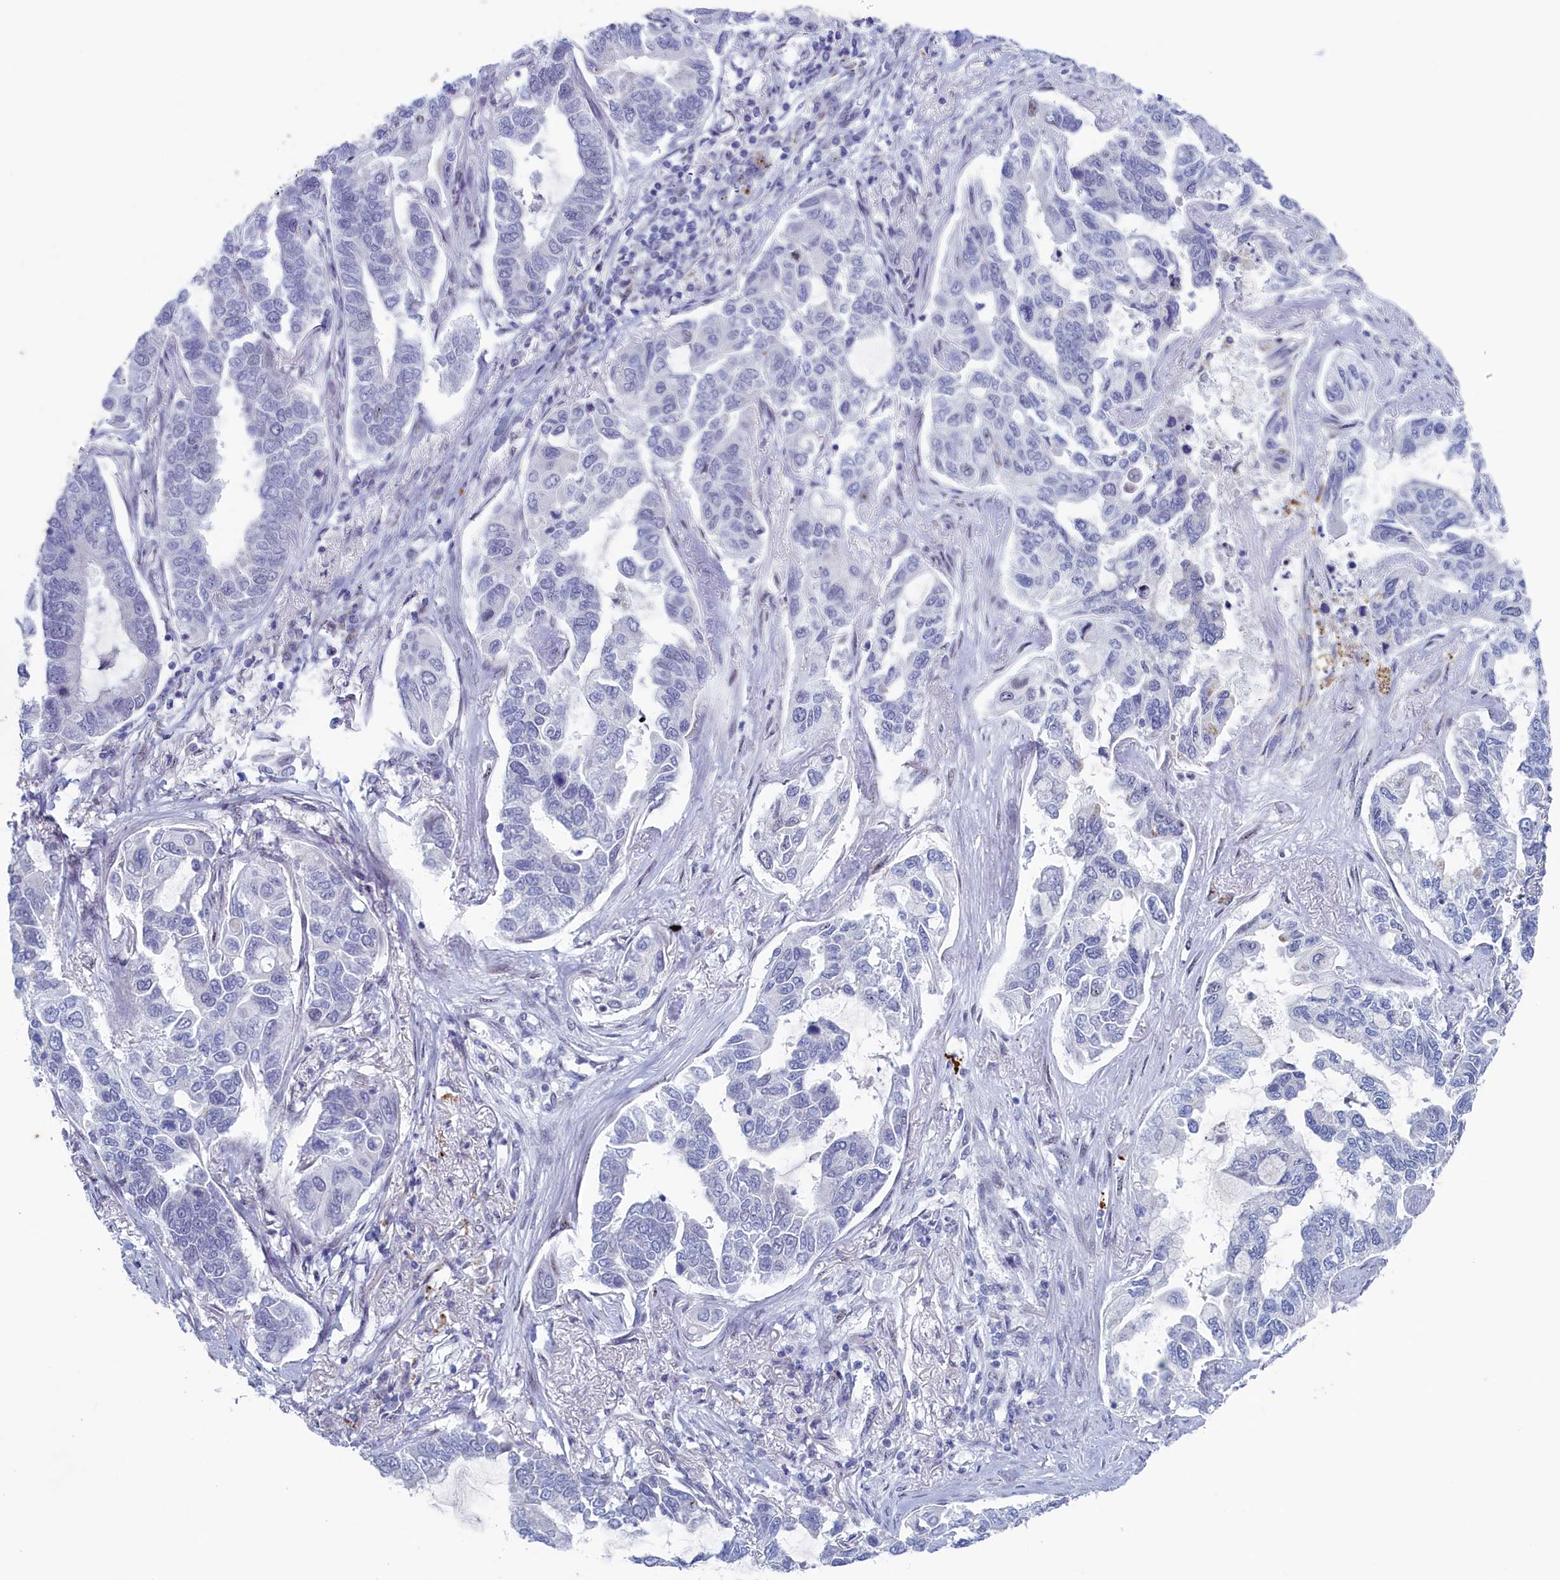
{"staining": {"intensity": "negative", "quantity": "none", "location": "none"}, "tissue": "lung cancer", "cell_type": "Tumor cells", "image_type": "cancer", "snomed": [{"axis": "morphology", "description": "Adenocarcinoma, NOS"}, {"axis": "topography", "description": "Lung"}], "caption": "This is a image of immunohistochemistry (IHC) staining of lung adenocarcinoma, which shows no expression in tumor cells. Brightfield microscopy of immunohistochemistry (IHC) stained with DAB (brown) and hematoxylin (blue), captured at high magnification.", "gene": "WDR76", "patient": {"sex": "male", "age": 64}}